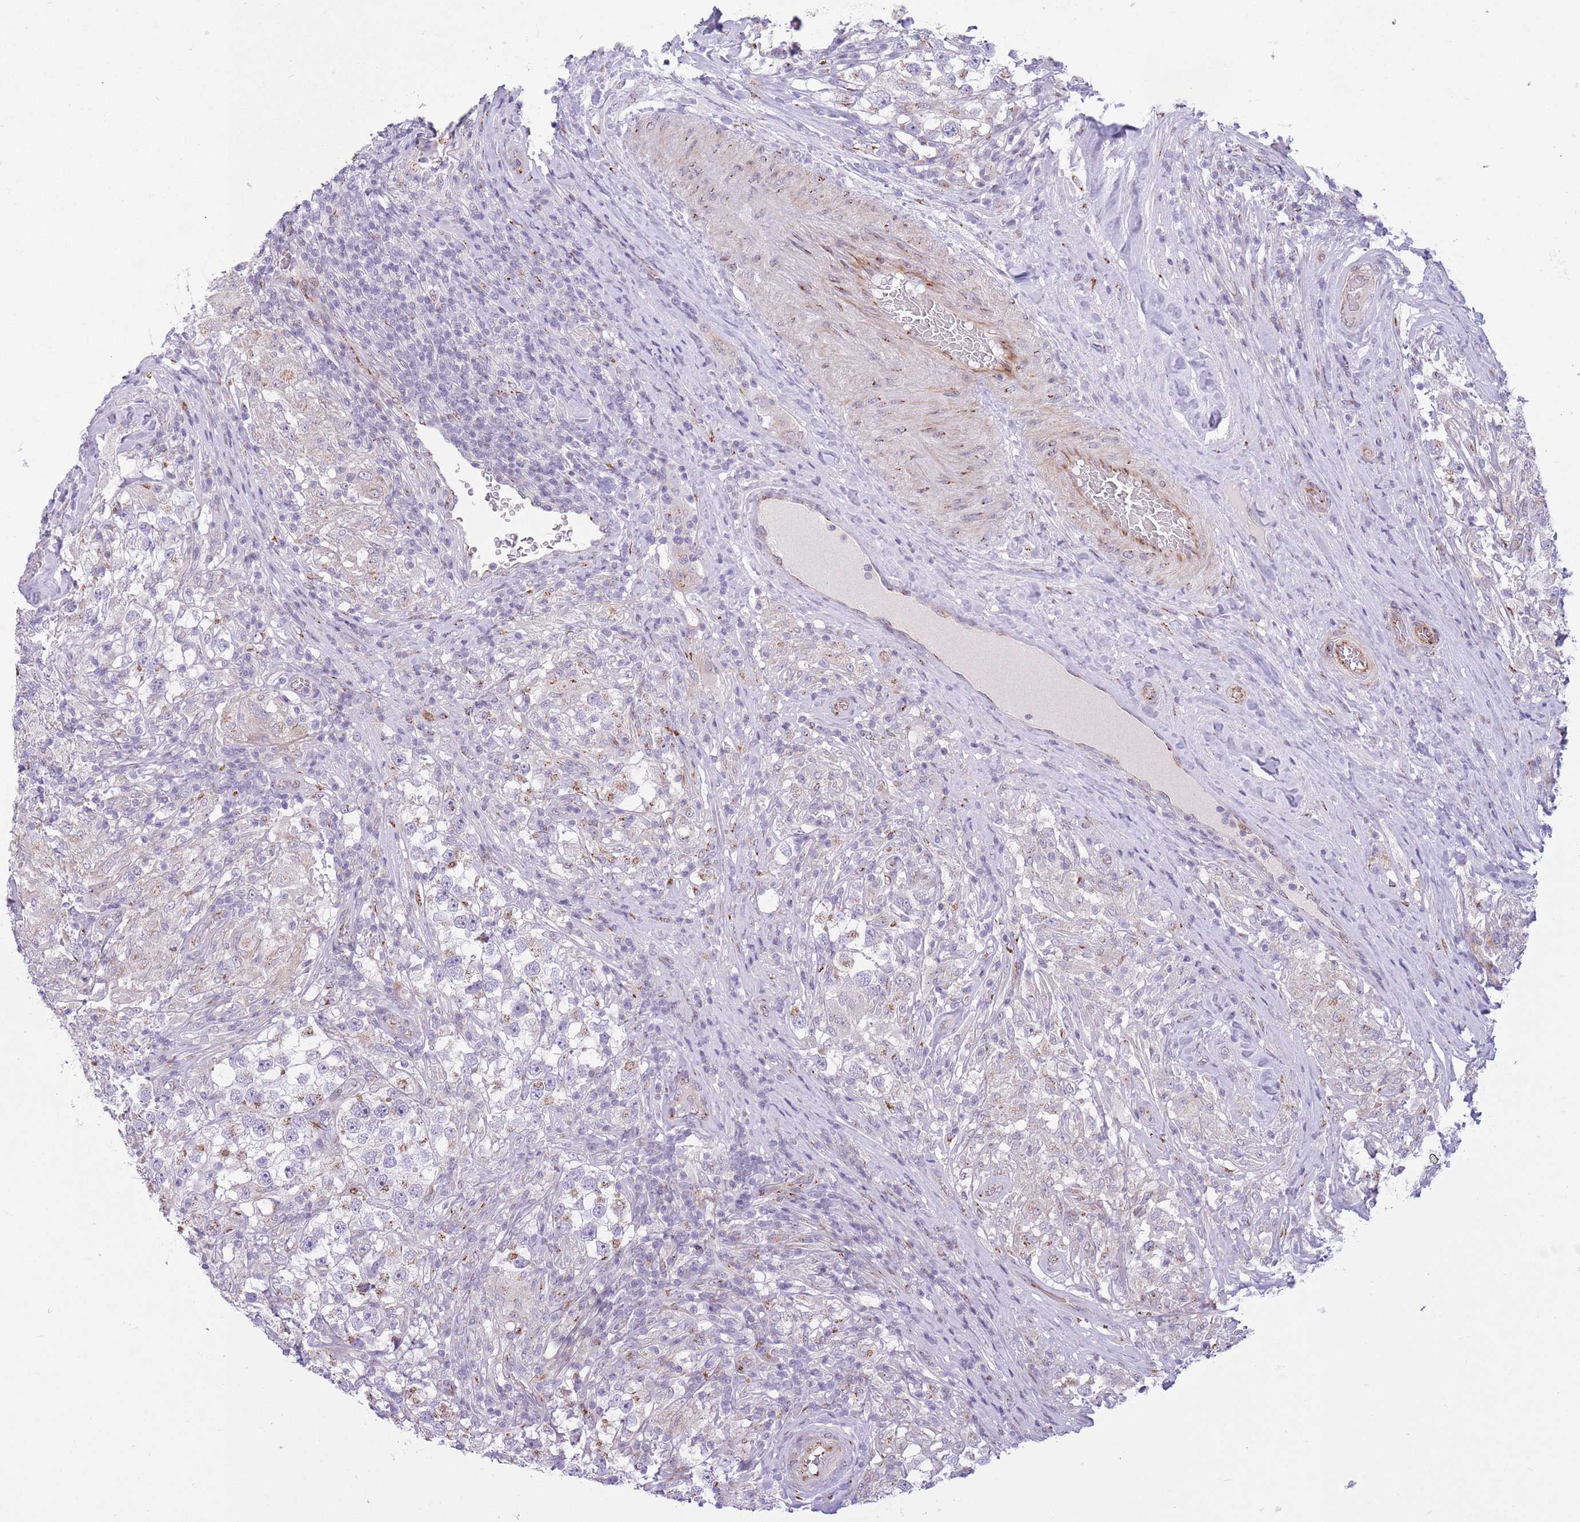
{"staining": {"intensity": "negative", "quantity": "none", "location": "none"}, "tissue": "testis cancer", "cell_type": "Tumor cells", "image_type": "cancer", "snomed": [{"axis": "morphology", "description": "Seminoma, NOS"}, {"axis": "topography", "description": "Testis"}], "caption": "The immunohistochemistry (IHC) image has no significant positivity in tumor cells of testis cancer (seminoma) tissue. (IHC, brightfield microscopy, high magnification).", "gene": "C20orf96", "patient": {"sex": "male", "age": 46}}